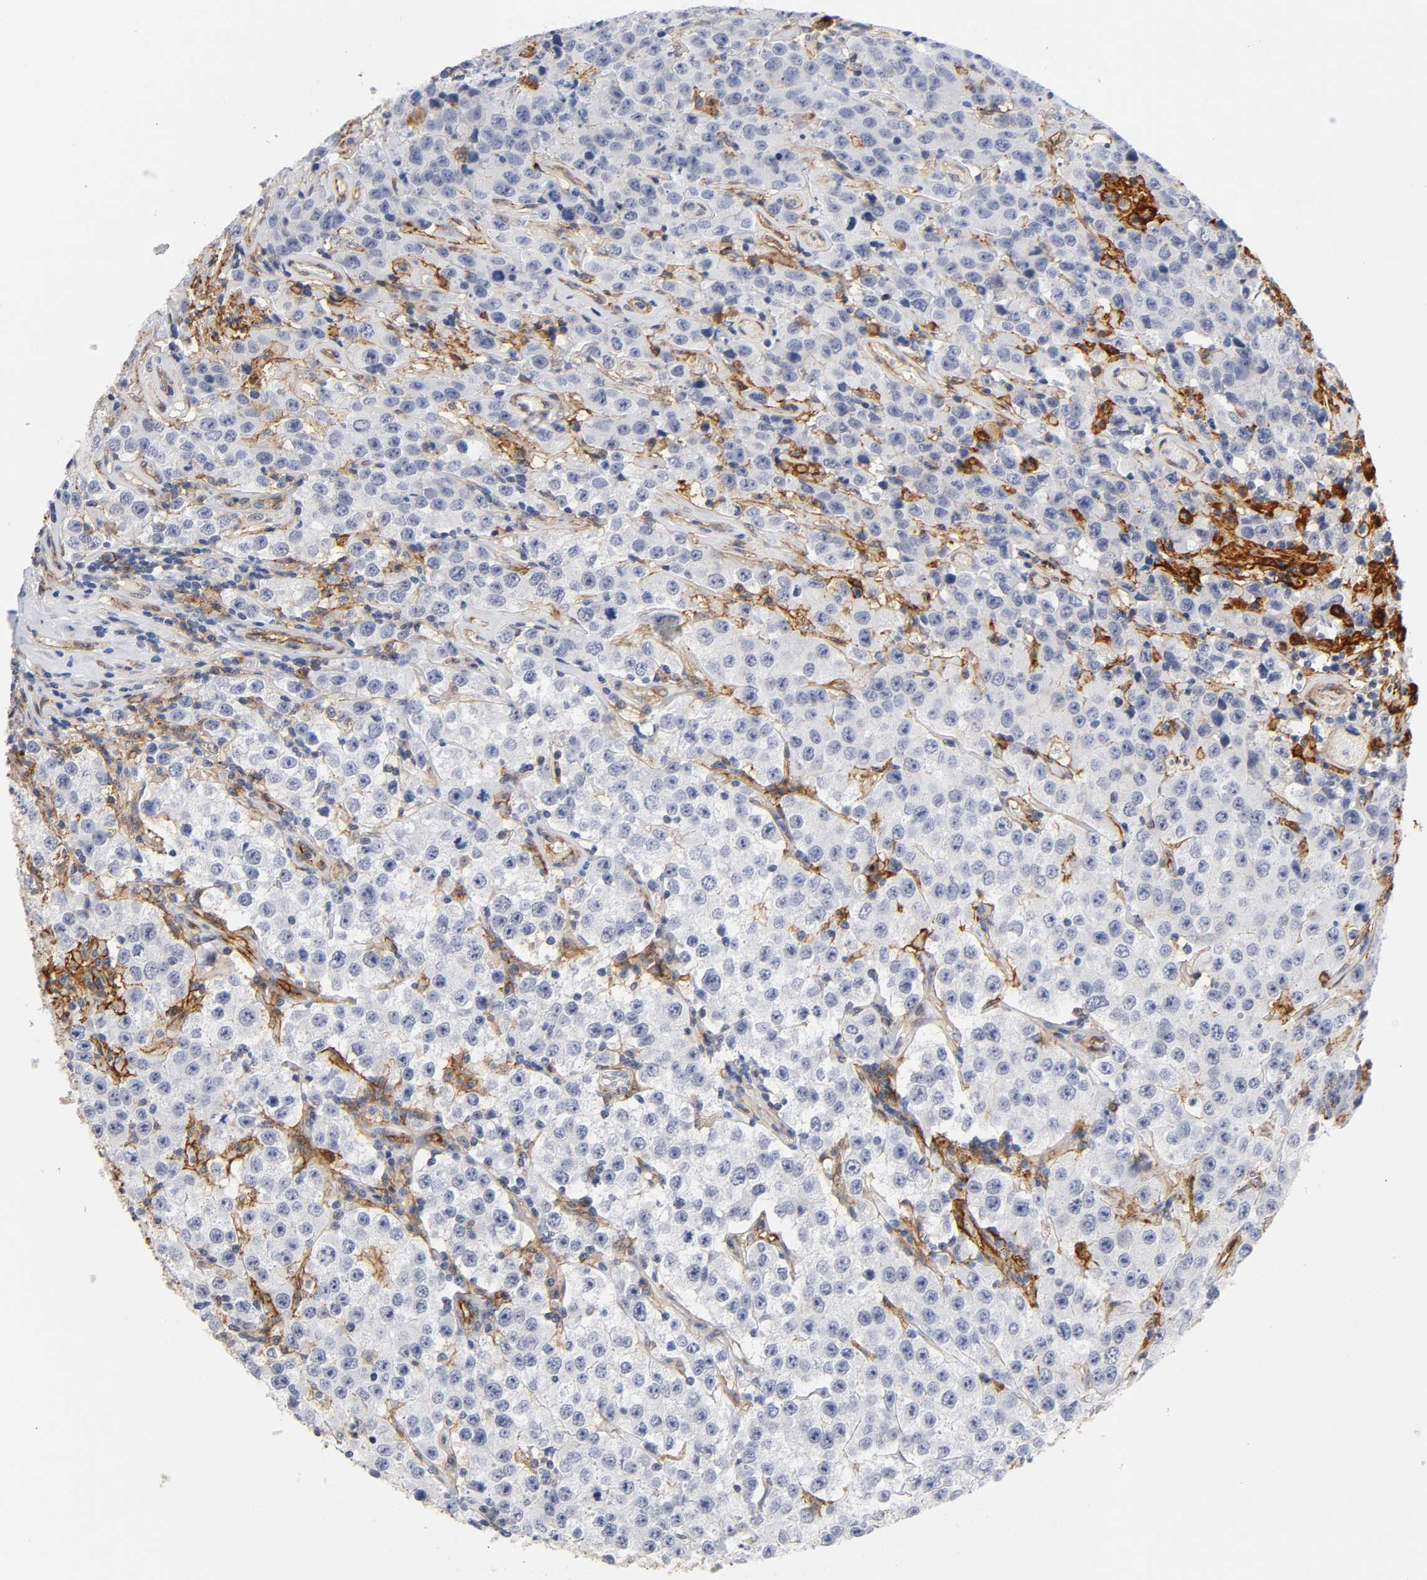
{"staining": {"intensity": "negative", "quantity": "none", "location": "none"}, "tissue": "testis cancer", "cell_type": "Tumor cells", "image_type": "cancer", "snomed": [{"axis": "morphology", "description": "Seminoma, NOS"}, {"axis": "topography", "description": "Testis"}], "caption": "IHC micrograph of human testis cancer (seminoma) stained for a protein (brown), which reveals no expression in tumor cells.", "gene": "ICAM1", "patient": {"sex": "male", "age": 52}}